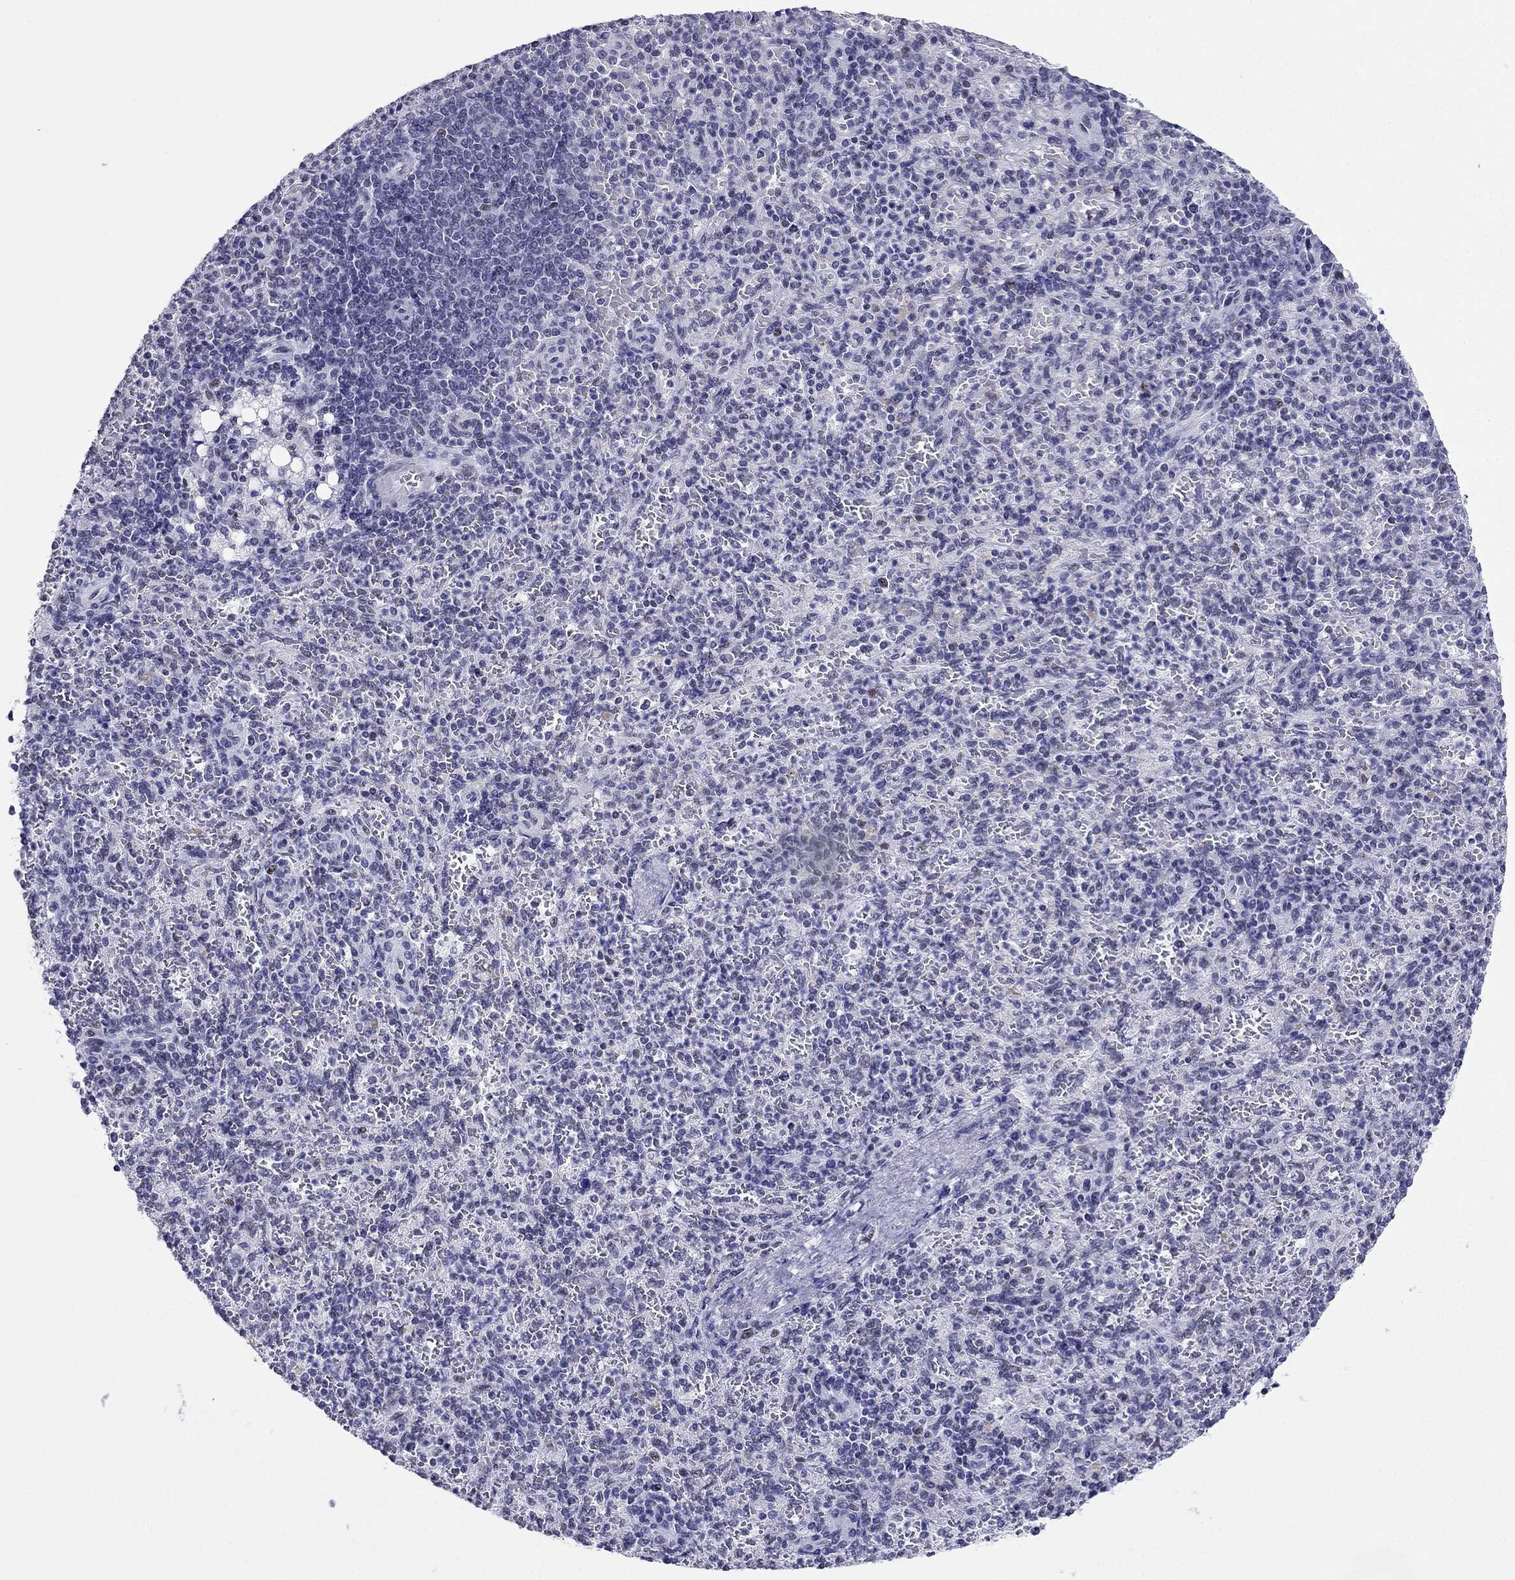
{"staining": {"intensity": "moderate", "quantity": "<25%", "location": "nuclear"}, "tissue": "spleen", "cell_type": "Cells in red pulp", "image_type": "normal", "snomed": [{"axis": "morphology", "description": "Normal tissue, NOS"}, {"axis": "topography", "description": "Spleen"}], "caption": "Protein expression analysis of unremarkable spleen exhibits moderate nuclear staining in about <25% of cells in red pulp.", "gene": "PPM1G", "patient": {"sex": "female", "age": 74}}